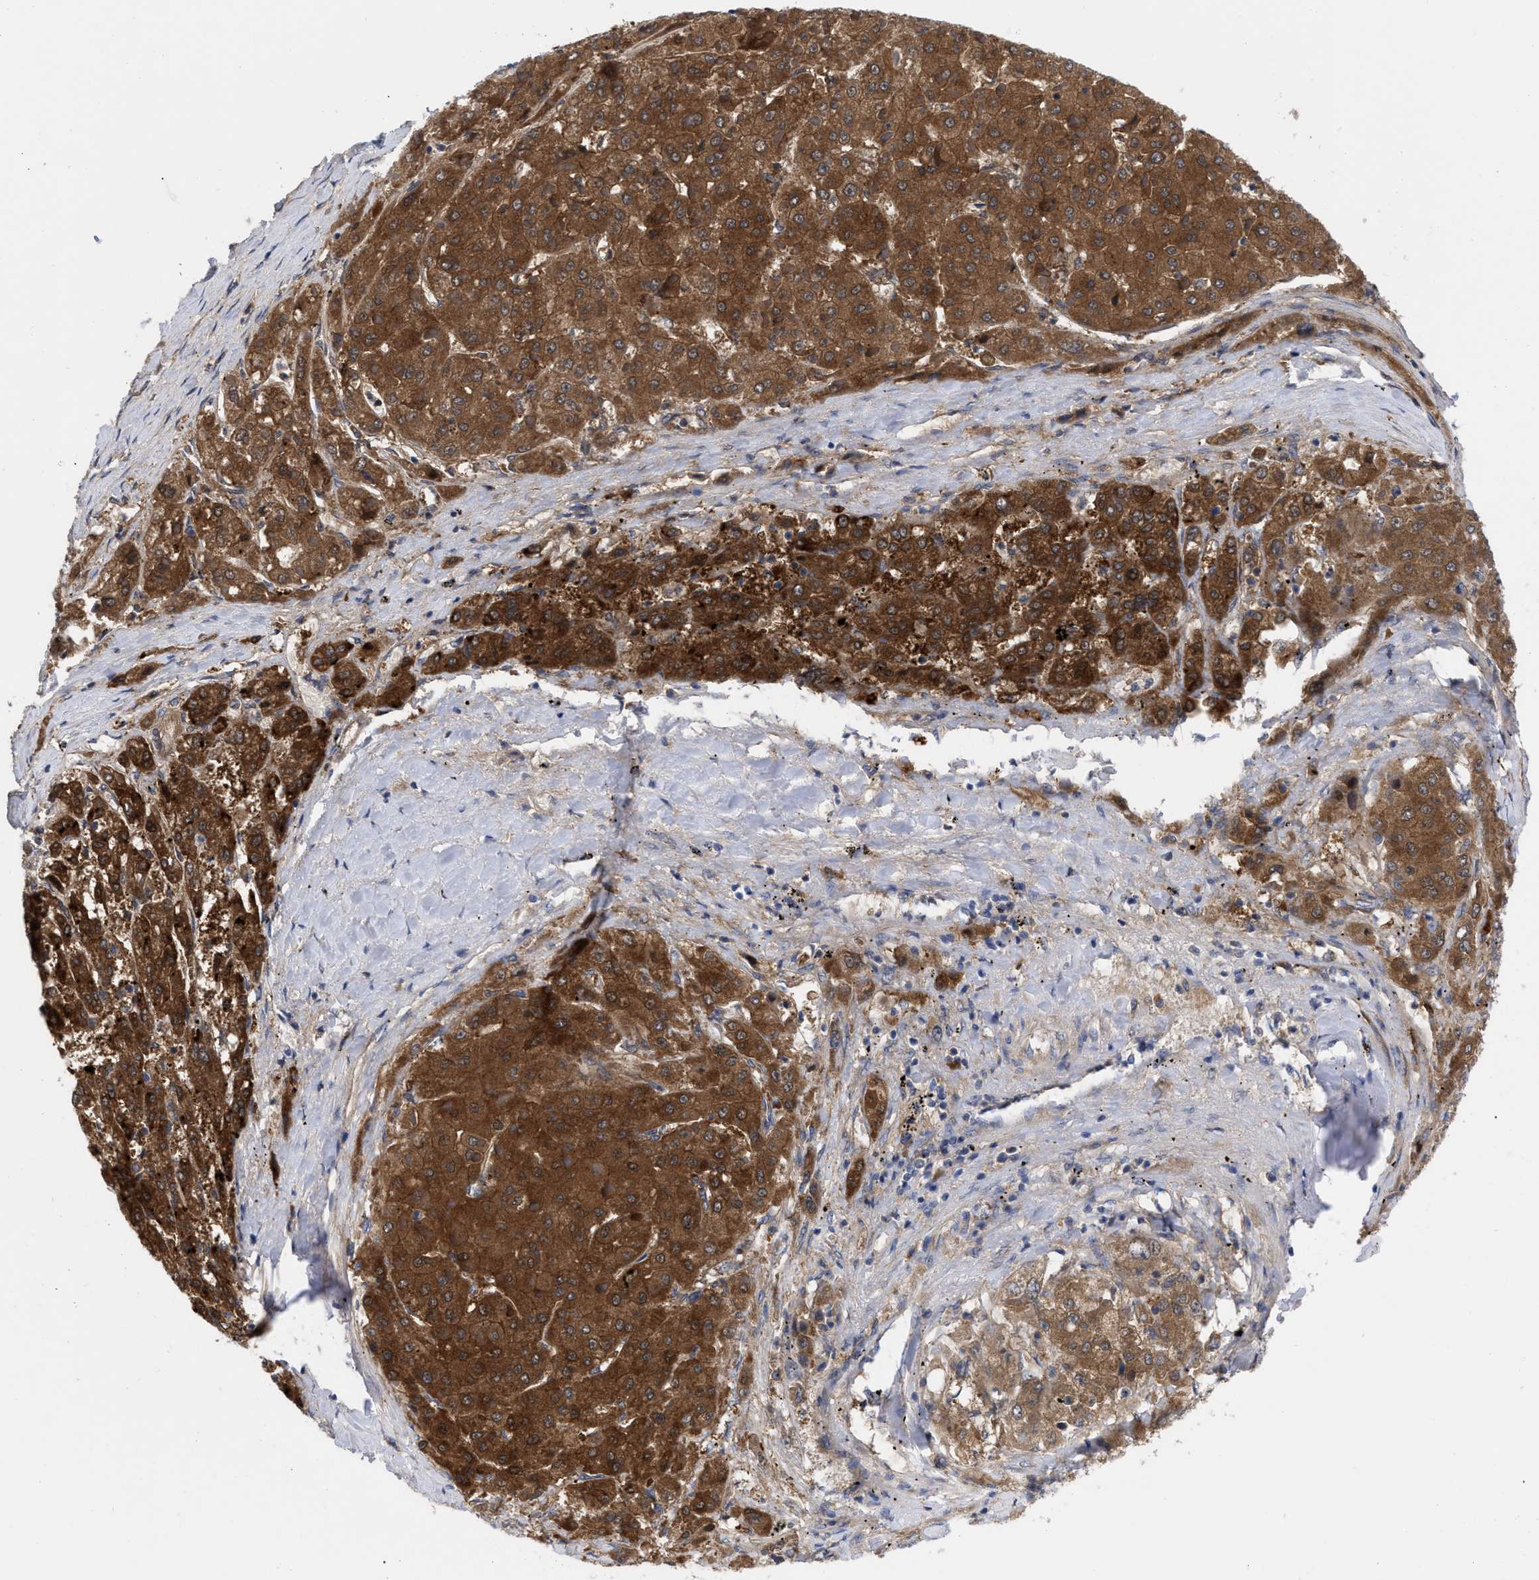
{"staining": {"intensity": "strong", "quantity": ">75%", "location": "cytoplasmic/membranous"}, "tissue": "liver cancer", "cell_type": "Tumor cells", "image_type": "cancer", "snomed": [{"axis": "morphology", "description": "Carcinoma, Hepatocellular, NOS"}, {"axis": "topography", "description": "Liver"}], "caption": "The histopathology image demonstrates staining of hepatocellular carcinoma (liver), revealing strong cytoplasmic/membranous protein positivity (brown color) within tumor cells. Immunohistochemistry (ihc) stains the protein of interest in brown and the nuclei are stained blue.", "gene": "RBKS", "patient": {"sex": "female", "age": 73}}